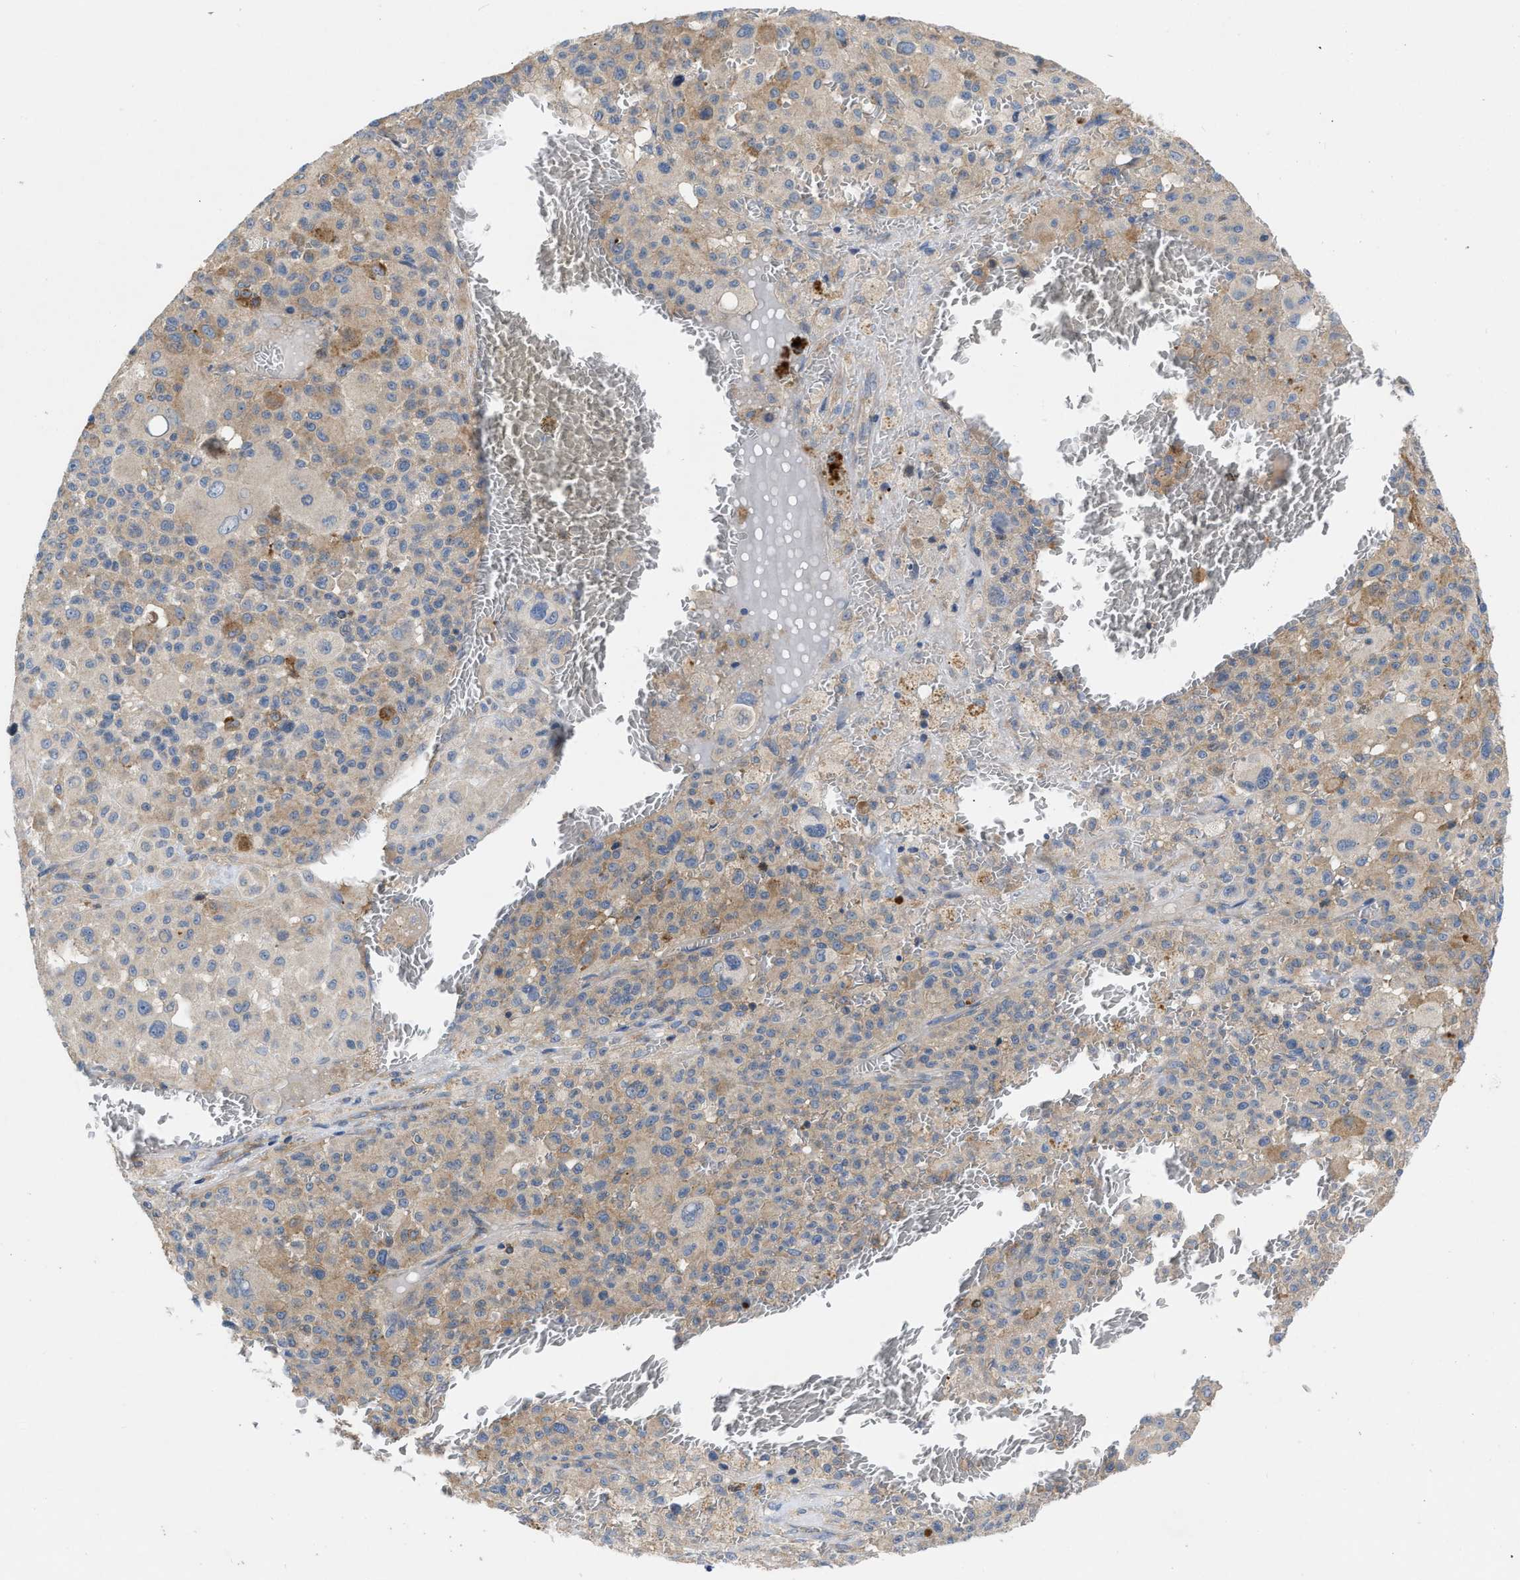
{"staining": {"intensity": "weak", "quantity": ">75%", "location": "cytoplasmic/membranous"}, "tissue": "melanoma", "cell_type": "Tumor cells", "image_type": "cancer", "snomed": [{"axis": "morphology", "description": "Malignant melanoma, Metastatic site"}, {"axis": "topography", "description": "Skin"}], "caption": "Immunohistochemical staining of malignant melanoma (metastatic site) demonstrates low levels of weak cytoplasmic/membranous protein staining in about >75% of tumor cells. (Brightfield microscopy of DAB IHC at high magnification).", "gene": "TMEM131", "patient": {"sex": "female", "age": 74}}